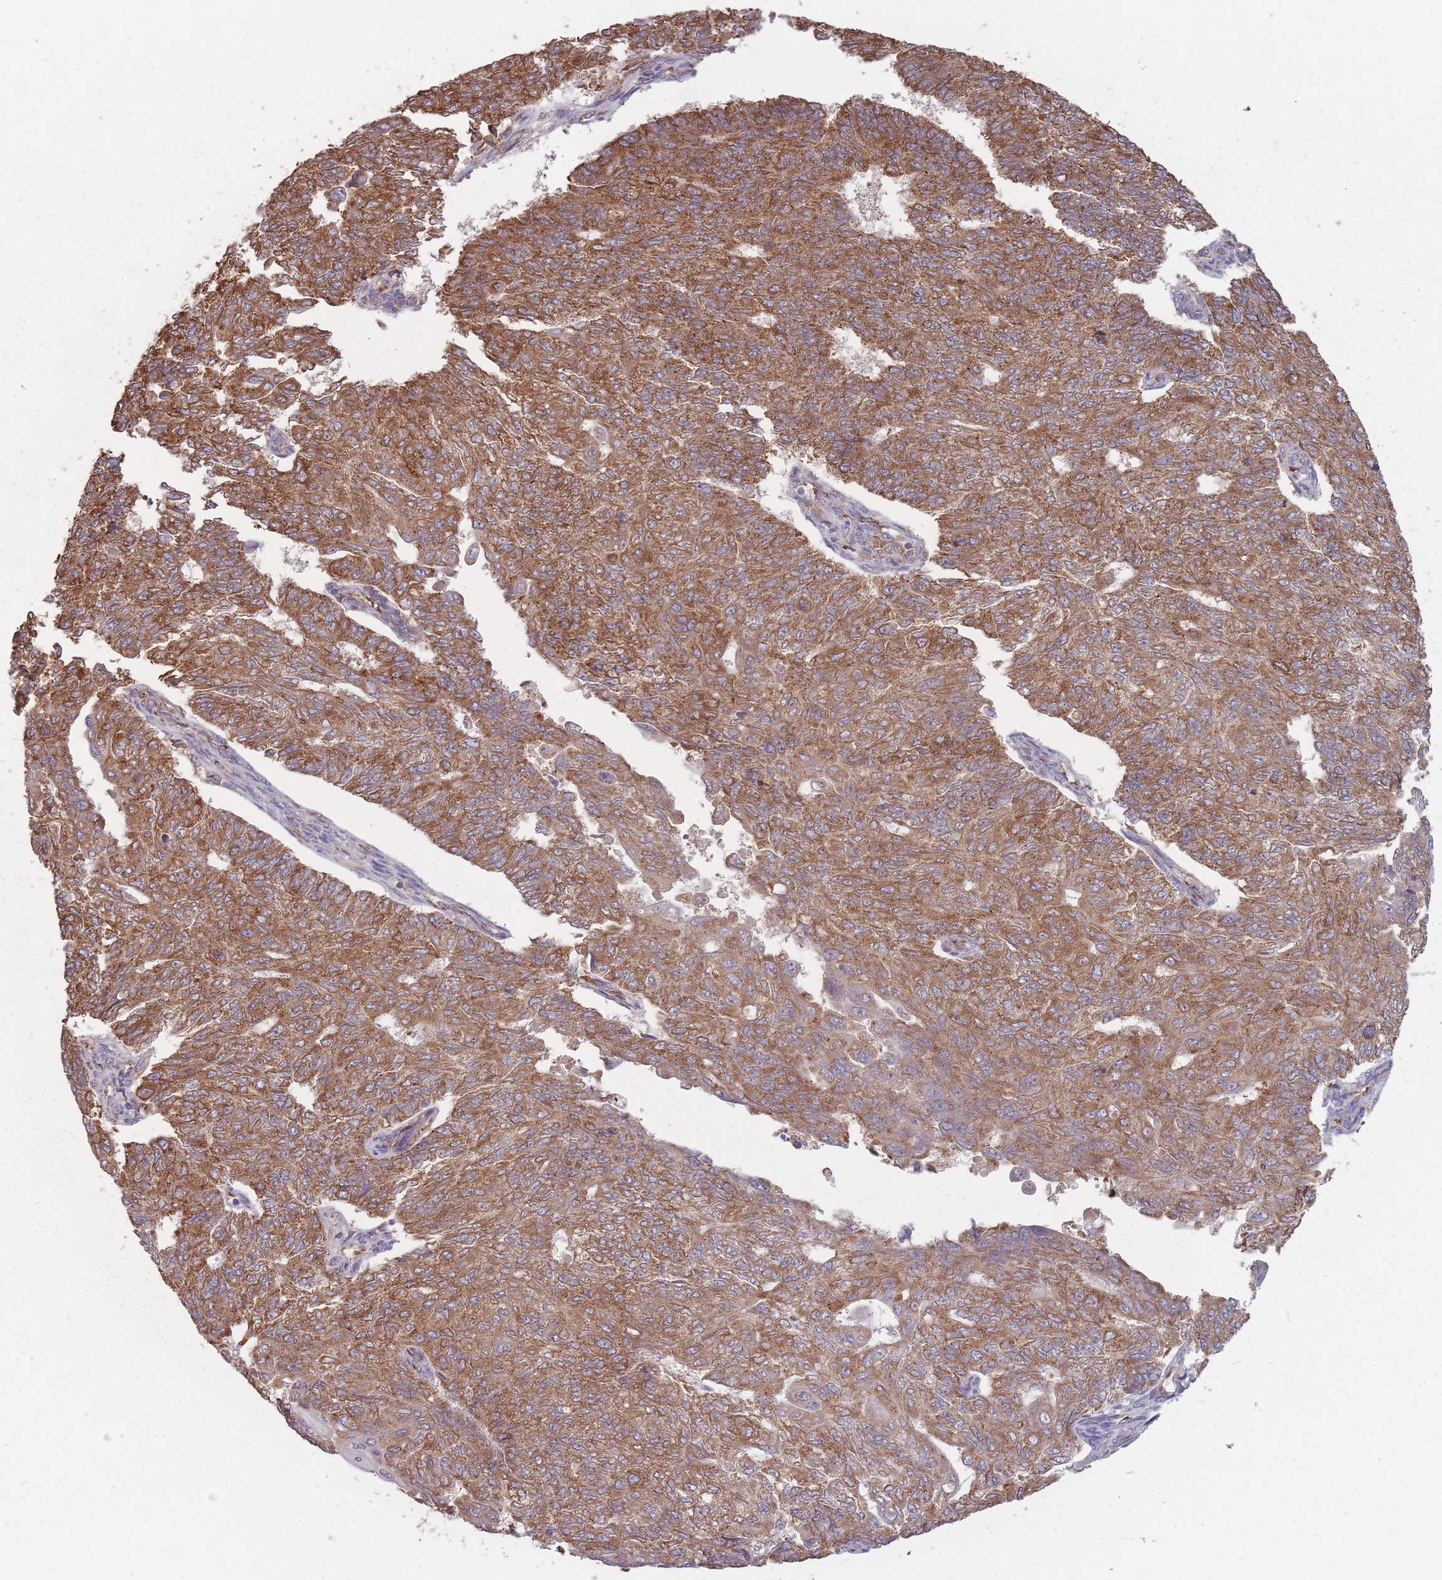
{"staining": {"intensity": "moderate", "quantity": ">75%", "location": "cytoplasmic/membranous"}, "tissue": "endometrial cancer", "cell_type": "Tumor cells", "image_type": "cancer", "snomed": [{"axis": "morphology", "description": "Adenocarcinoma, NOS"}, {"axis": "topography", "description": "Endometrium"}], "caption": "Tumor cells show medium levels of moderate cytoplasmic/membranous positivity in about >75% of cells in endometrial cancer.", "gene": "SANBR", "patient": {"sex": "female", "age": 32}}